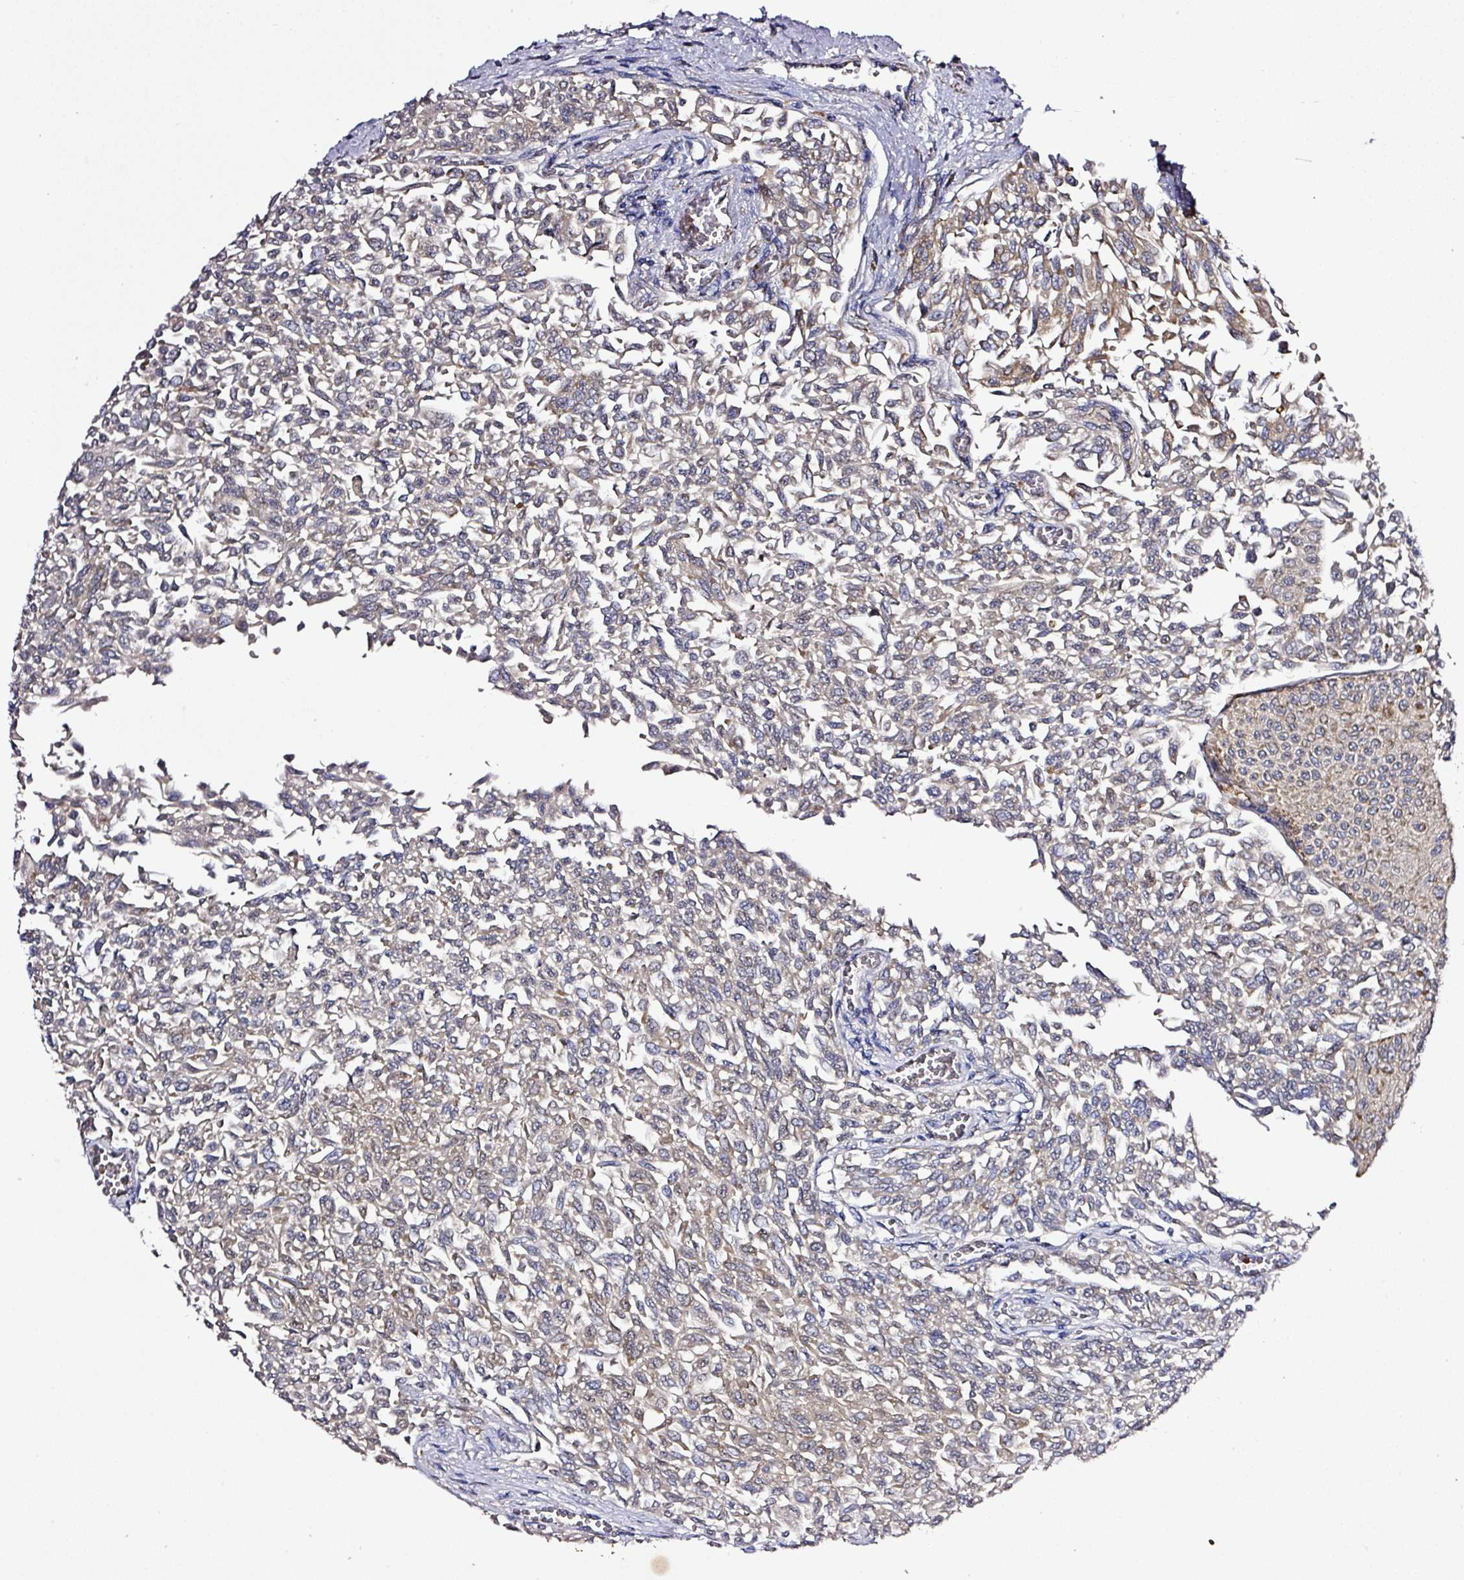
{"staining": {"intensity": "strong", "quantity": "25%-75%", "location": "cytoplasmic/membranous"}, "tissue": "urothelial cancer", "cell_type": "Tumor cells", "image_type": "cancer", "snomed": [{"axis": "morphology", "description": "Urothelial carcinoma, NOS"}, {"axis": "topography", "description": "Urinary bladder"}], "caption": "The micrograph shows a brown stain indicating the presence of a protein in the cytoplasmic/membranous of tumor cells in urothelial cancer.", "gene": "ZNF513", "patient": {"sex": "male", "age": 59}}